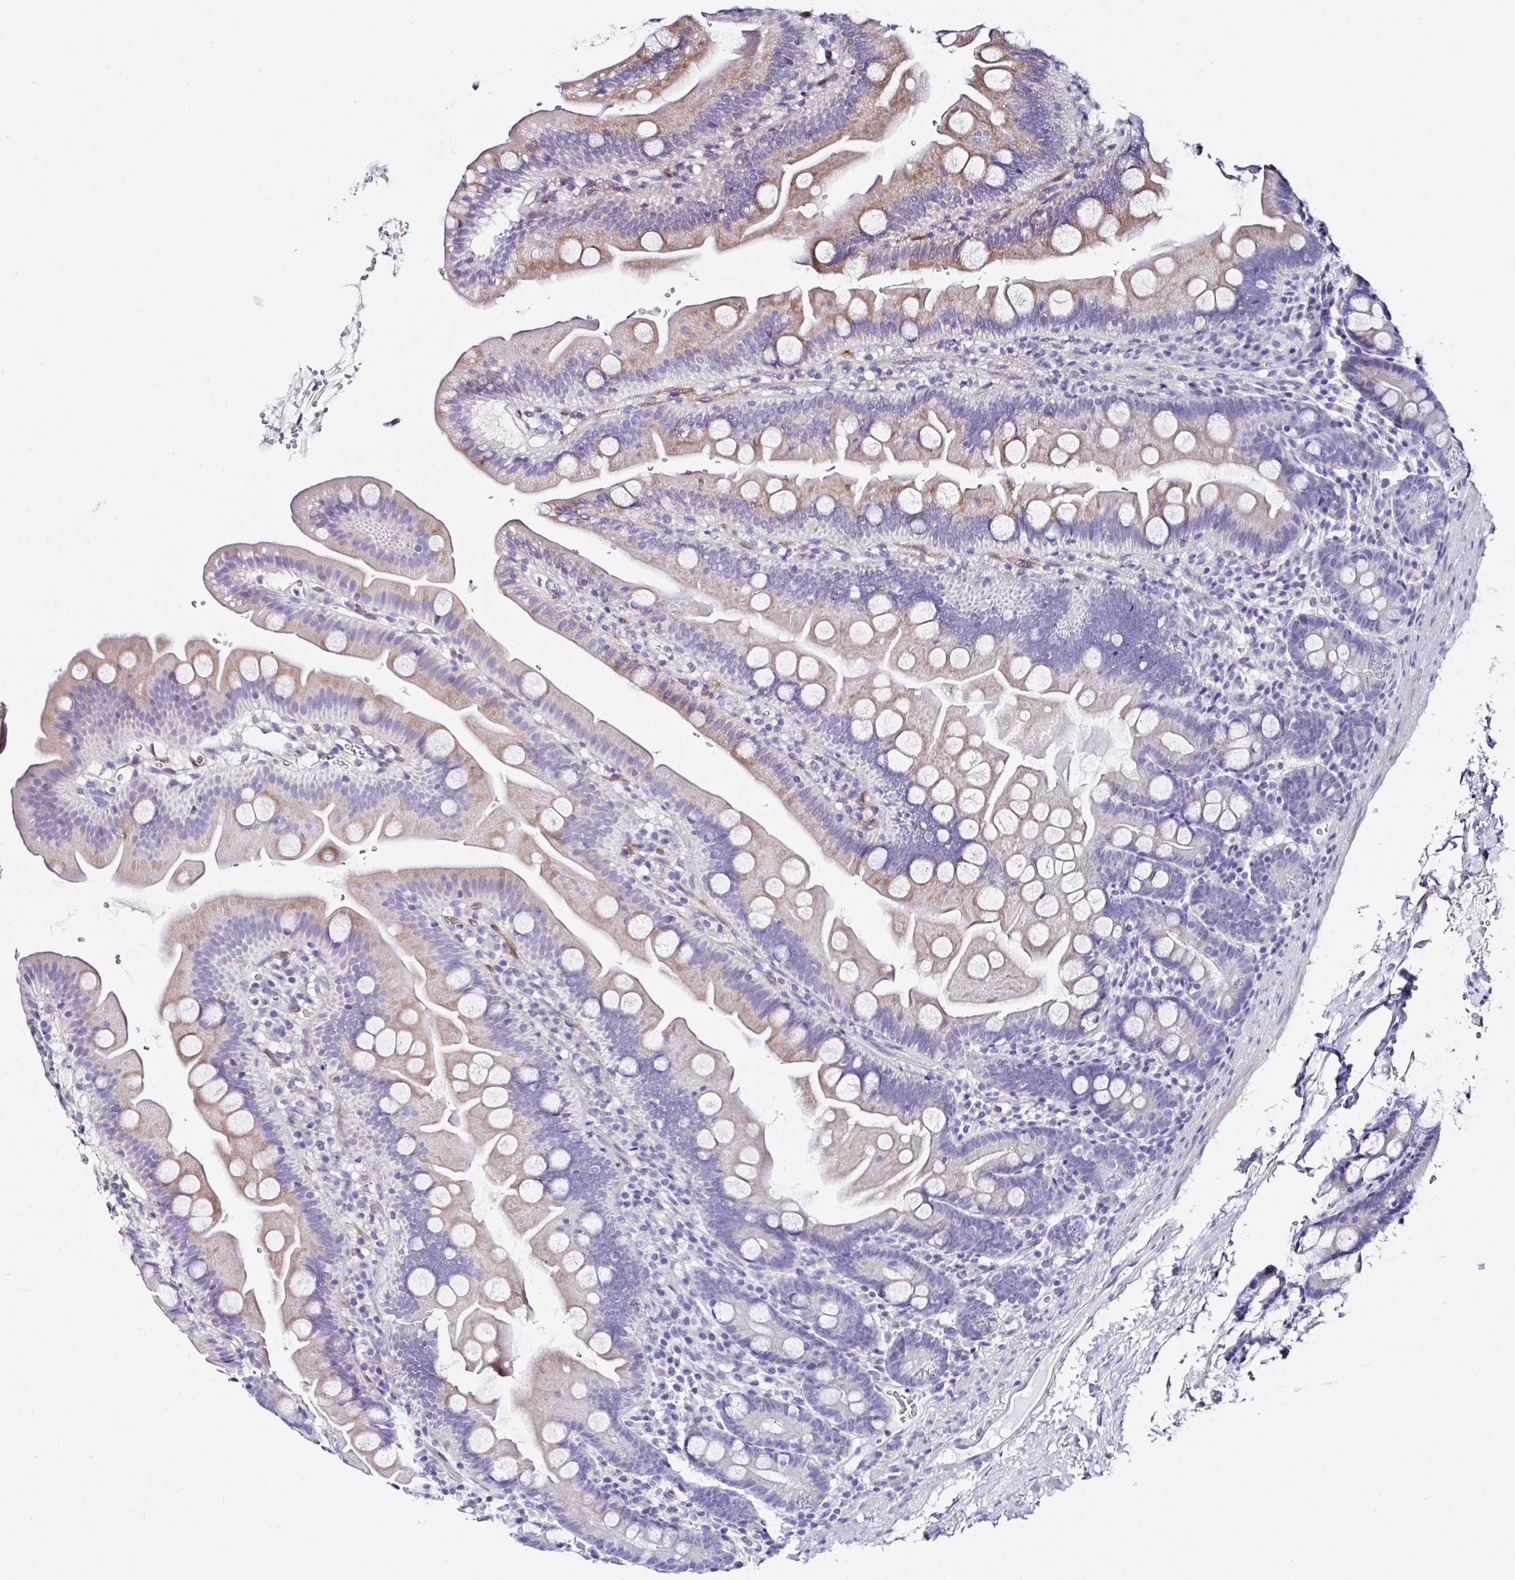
{"staining": {"intensity": "moderate", "quantity": "25%-75%", "location": "cytoplasmic/membranous"}, "tissue": "small intestine", "cell_type": "Glandular cells", "image_type": "normal", "snomed": [{"axis": "morphology", "description": "Normal tissue, NOS"}, {"axis": "topography", "description": "Small intestine"}], "caption": "Protein analysis of unremarkable small intestine displays moderate cytoplasmic/membranous expression in about 25%-75% of glandular cells. Immunohistochemistry (ihc) stains the protein in brown and the nuclei are stained blue.", "gene": "UGT3A1", "patient": {"sex": "female", "age": 68}}